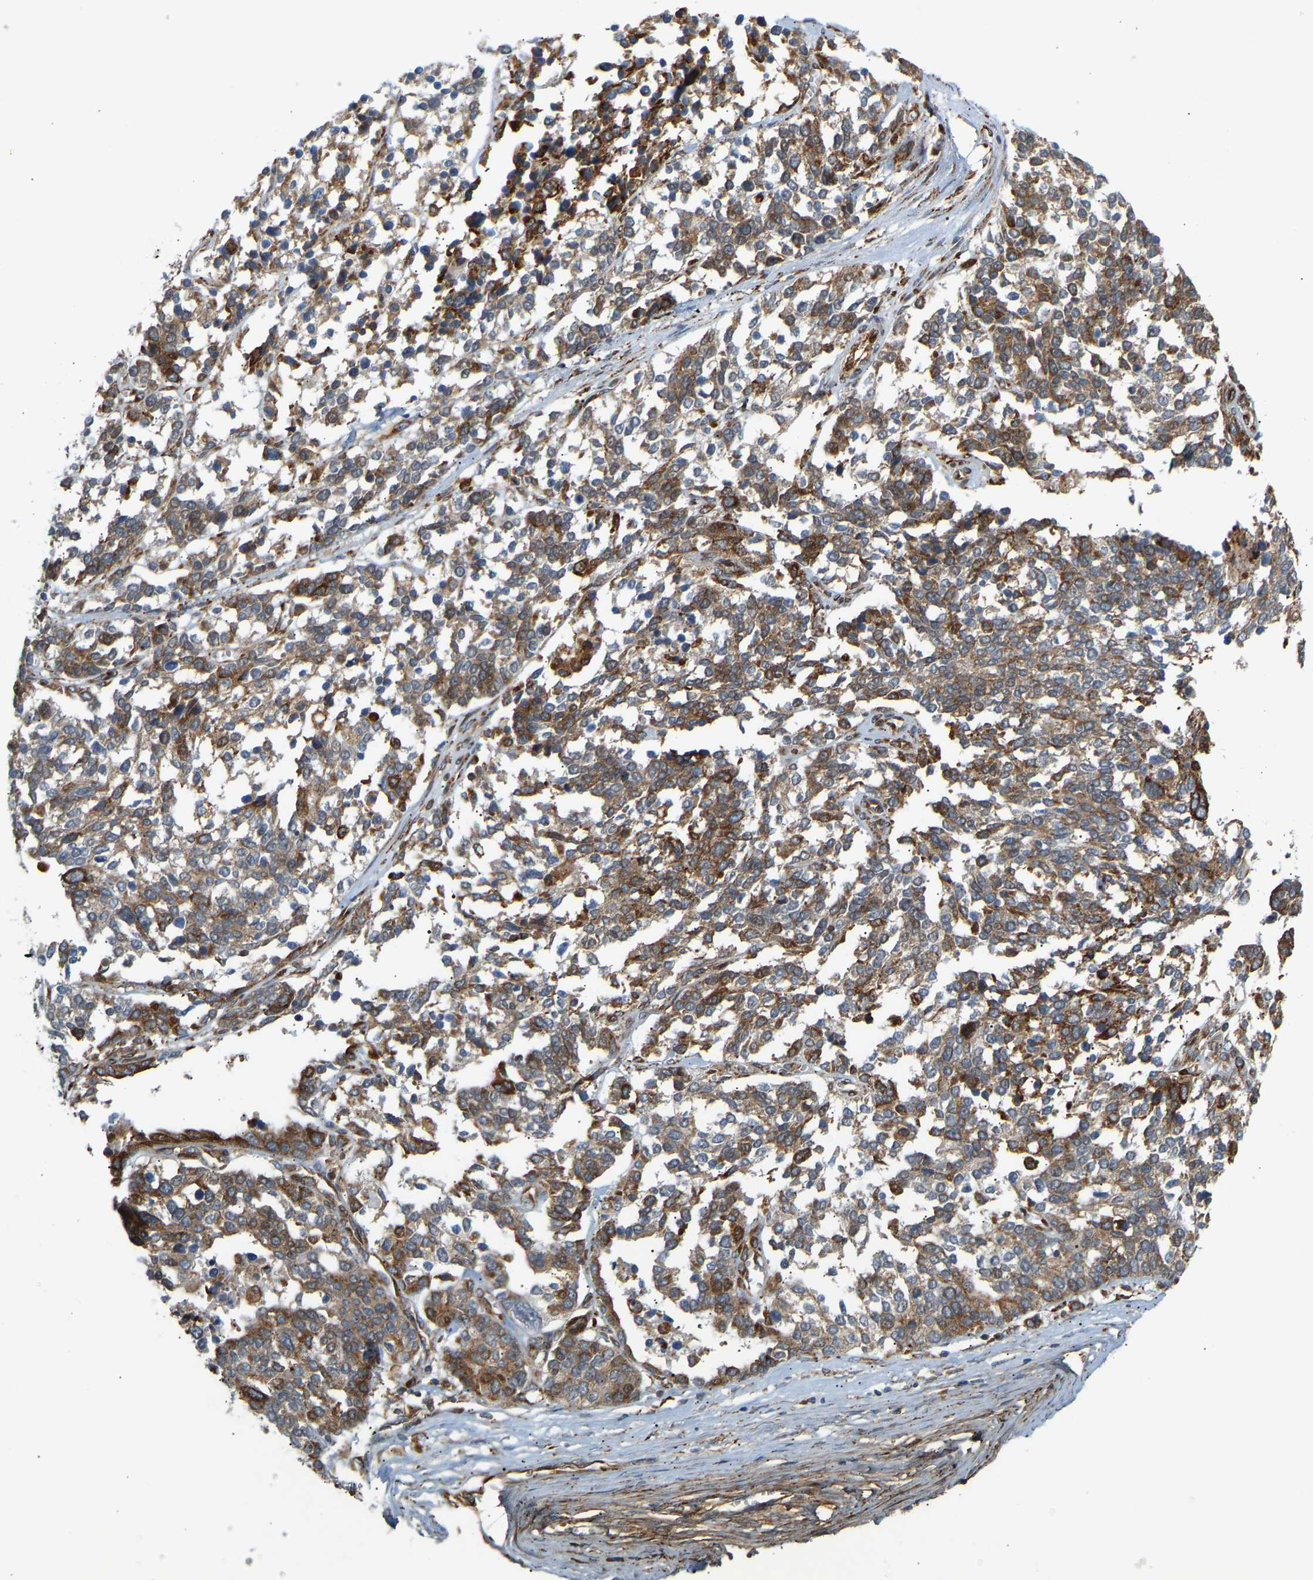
{"staining": {"intensity": "moderate", "quantity": ">75%", "location": "cytoplasmic/membranous"}, "tissue": "ovarian cancer", "cell_type": "Tumor cells", "image_type": "cancer", "snomed": [{"axis": "morphology", "description": "Cystadenocarcinoma, serous, NOS"}, {"axis": "topography", "description": "Ovary"}], "caption": "A histopathology image of serous cystadenocarcinoma (ovarian) stained for a protein reveals moderate cytoplasmic/membranous brown staining in tumor cells.", "gene": "PLCG2", "patient": {"sex": "female", "age": 44}}